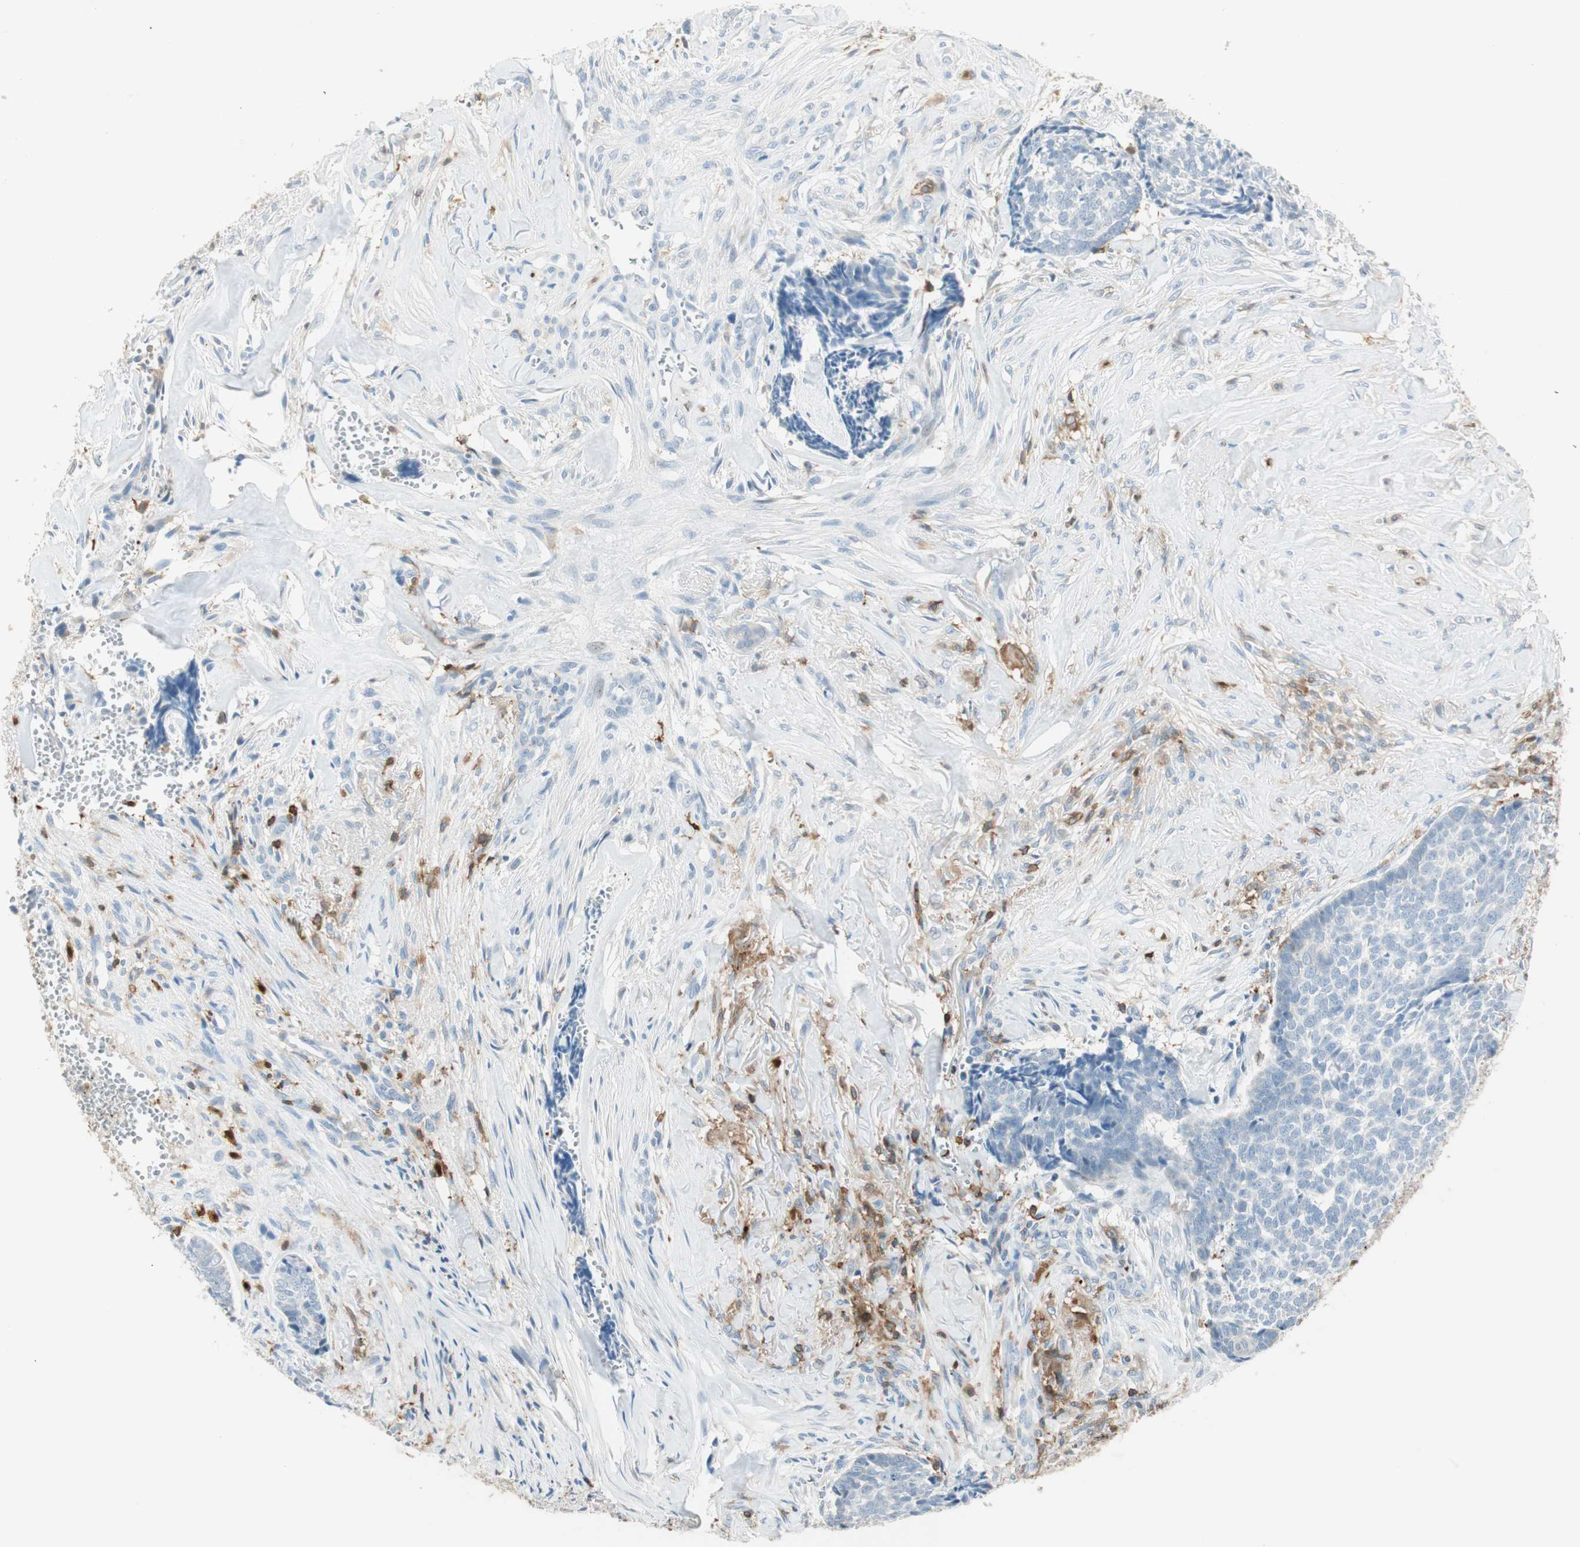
{"staining": {"intensity": "weak", "quantity": "25%-75%", "location": "cytoplasmic/membranous"}, "tissue": "skin cancer", "cell_type": "Tumor cells", "image_type": "cancer", "snomed": [{"axis": "morphology", "description": "Basal cell carcinoma"}, {"axis": "topography", "description": "Skin"}], "caption": "Skin basal cell carcinoma stained with IHC shows weak cytoplasmic/membranous positivity in approximately 25%-75% of tumor cells. Immunohistochemistry (ihc) stains the protein of interest in brown and the nuclei are stained blue.", "gene": "HPGD", "patient": {"sex": "male", "age": 84}}